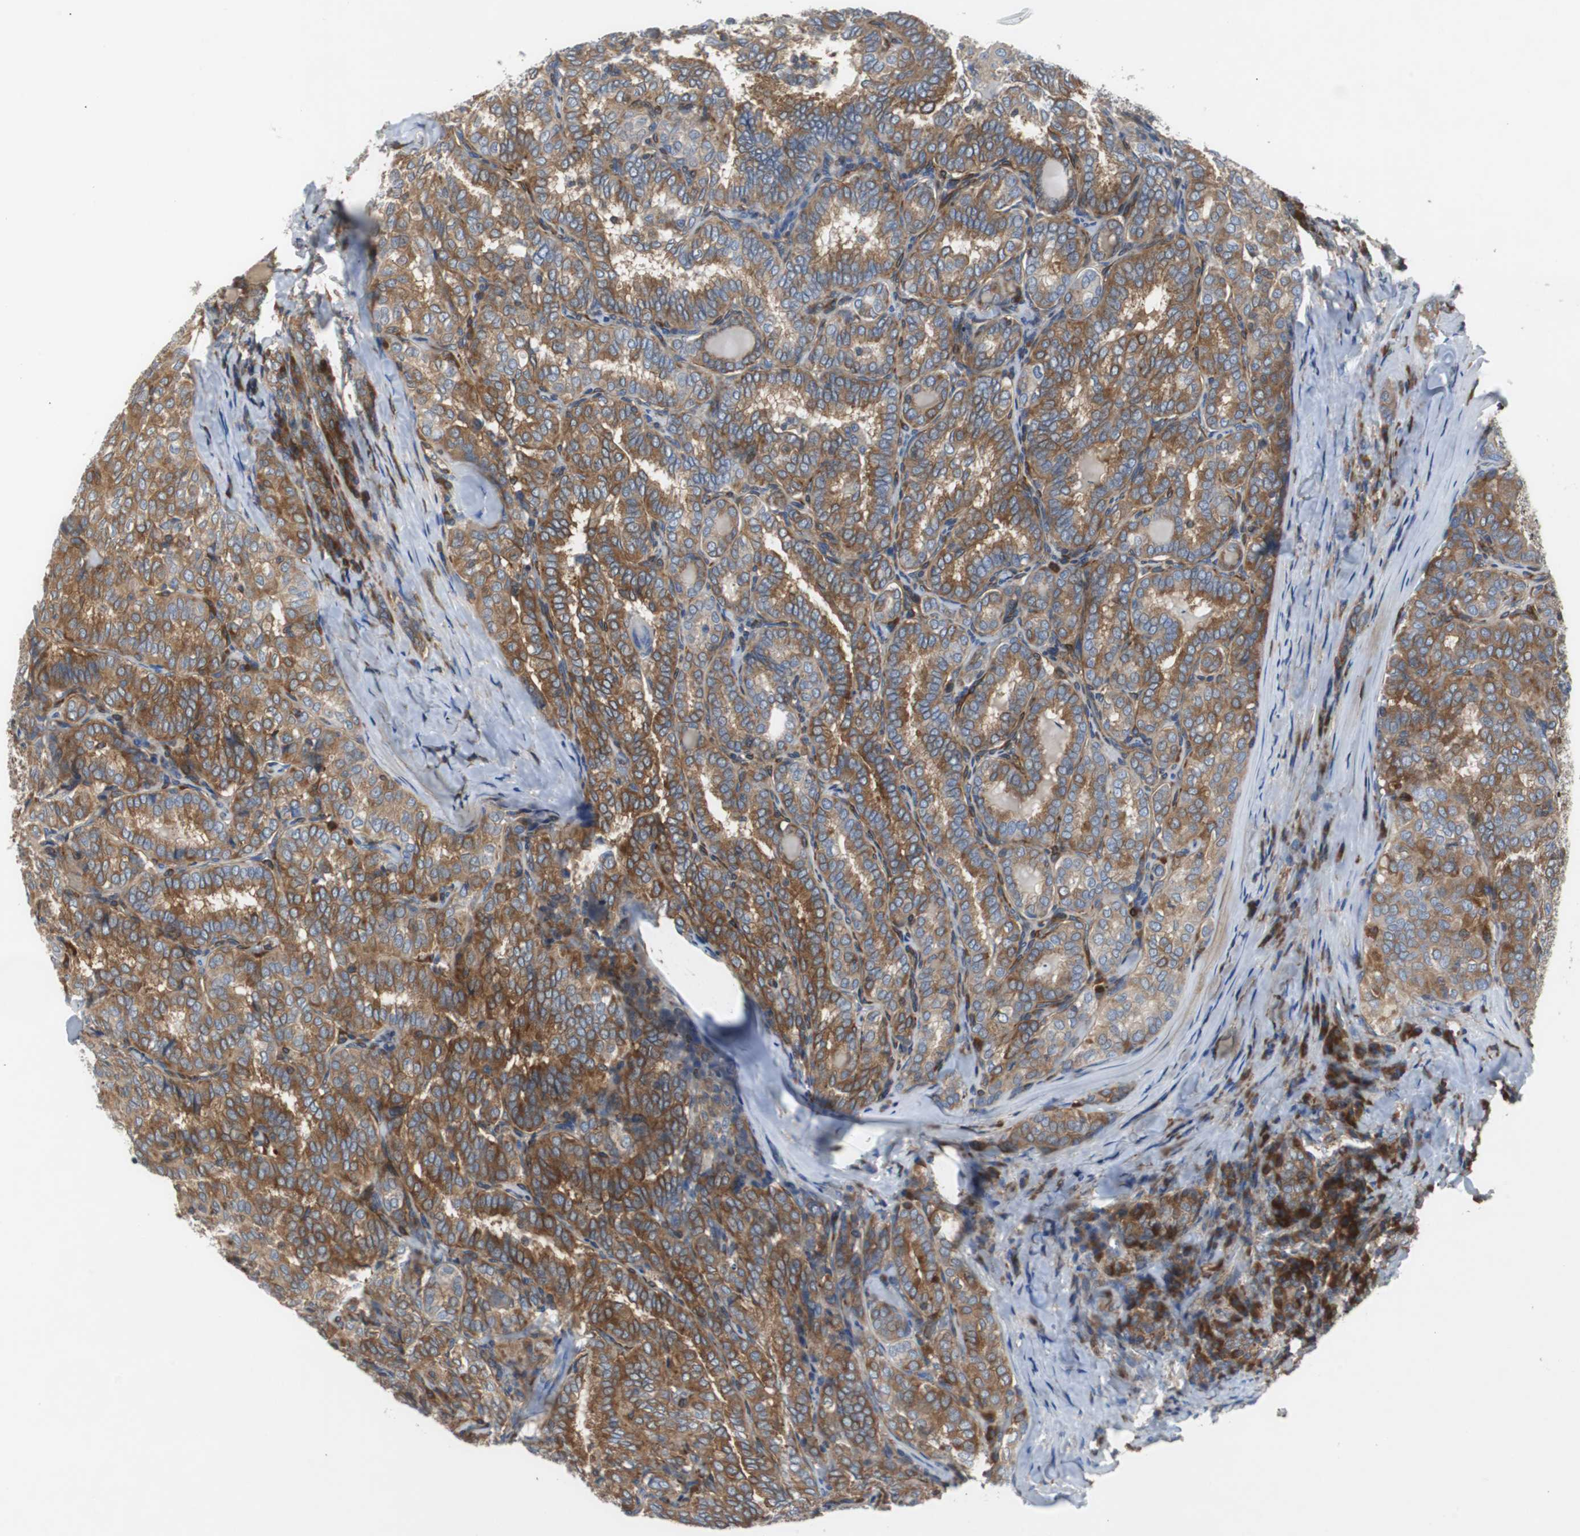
{"staining": {"intensity": "moderate", "quantity": "25%-75%", "location": "cytoplasmic/membranous"}, "tissue": "thyroid cancer", "cell_type": "Tumor cells", "image_type": "cancer", "snomed": [{"axis": "morphology", "description": "Normal tissue, NOS"}, {"axis": "morphology", "description": "Papillary adenocarcinoma, NOS"}, {"axis": "topography", "description": "Thyroid gland"}], "caption": "Human thyroid papillary adenocarcinoma stained with a brown dye demonstrates moderate cytoplasmic/membranous positive expression in approximately 25%-75% of tumor cells.", "gene": "GYS1", "patient": {"sex": "female", "age": 30}}